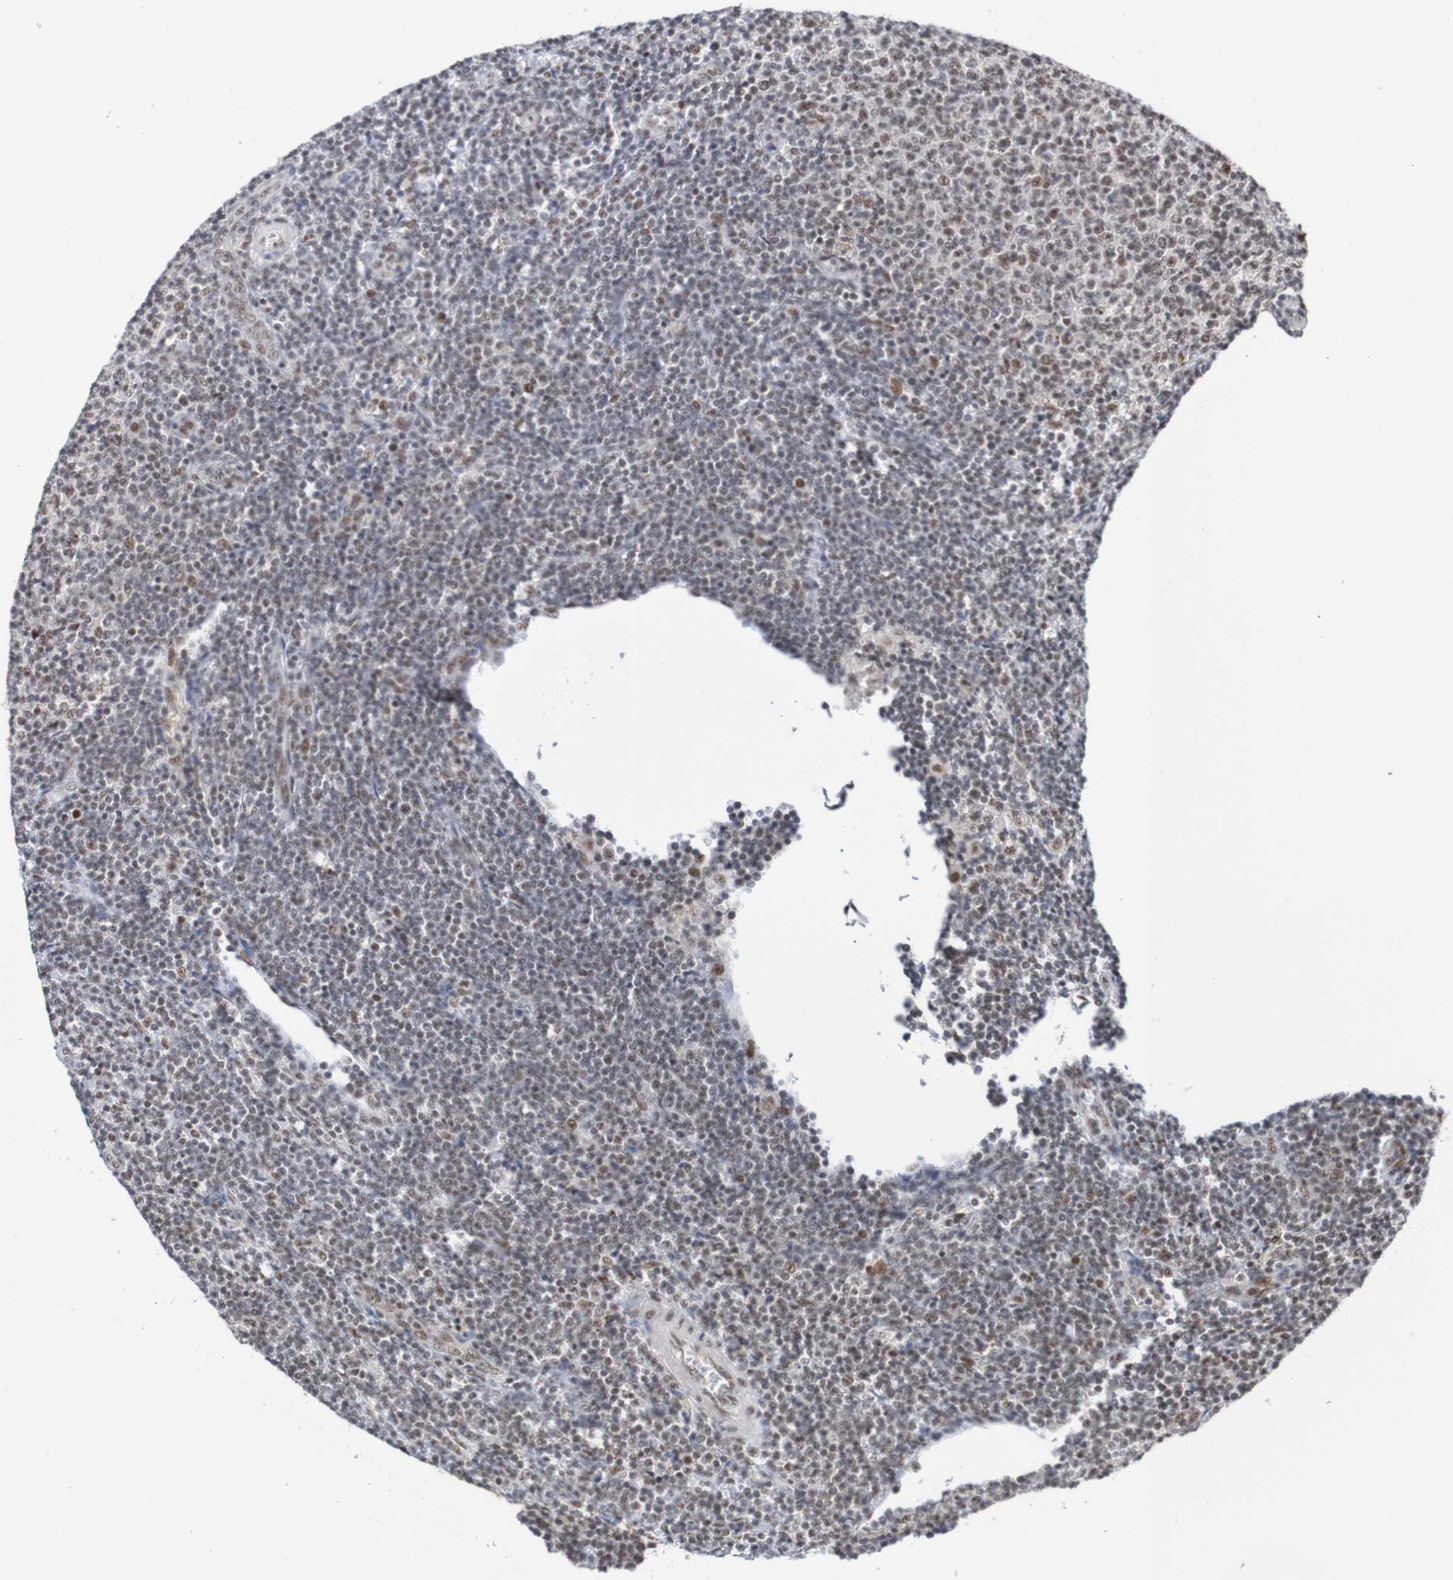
{"staining": {"intensity": "weak", "quantity": "25%-75%", "location": "nuclear"}, "tissue": "lymphoma", "cell_type": "Tumor cells", "image_type": "cancer", "snomed": [{"axis": "morphology", "description": "Malignant lymphoma, non-Hodgkin's type, Low grade"}, {"axis": "topography", "description": "Lymph node"}], "caption": "Tumor cells show low levels of weak nuclear staining in about 25%-75% of cells in low-grade malignant lymphoma, non-Hodgkin's type. (IHC, brightfield microscopy, high magnification).", "gene": "CDC5L", "patient": {"sex": "male", "age": 66}}